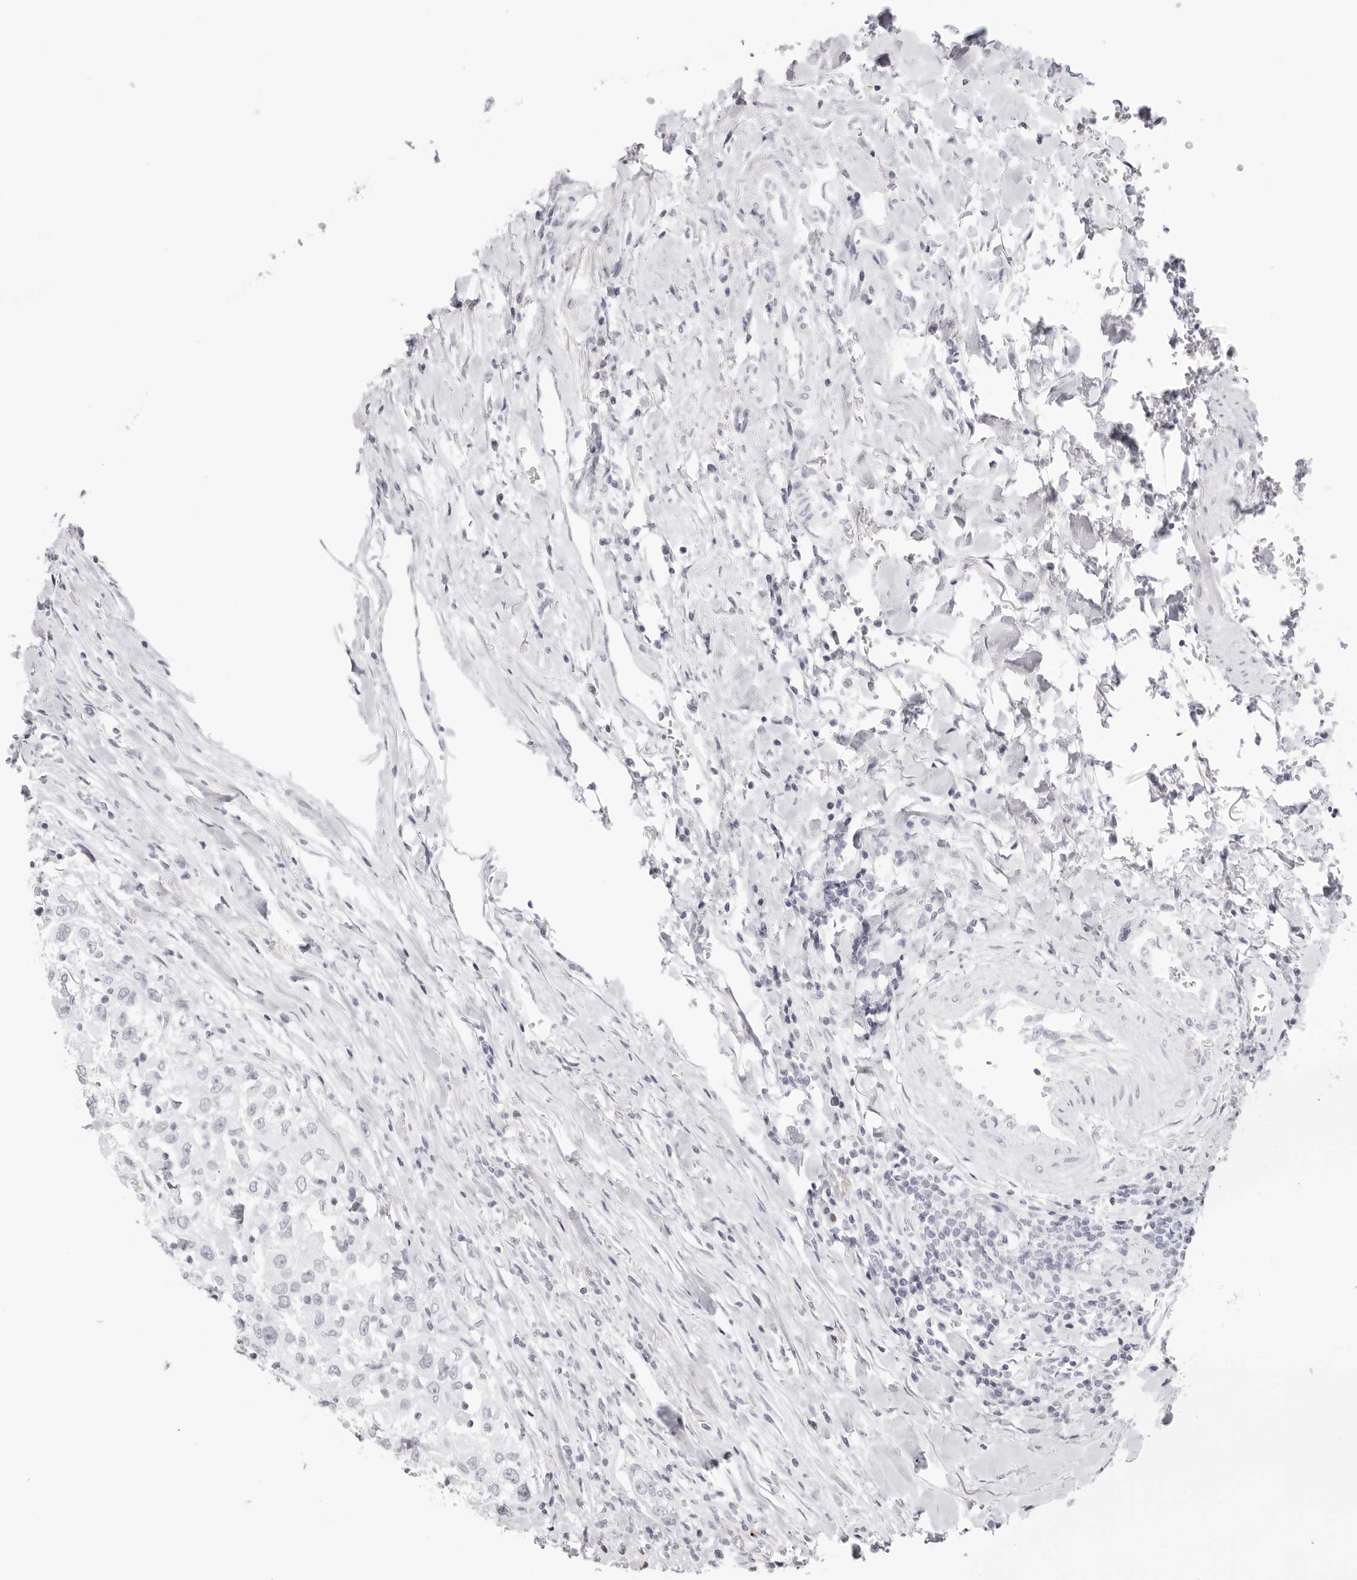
{"staining": {"intensity": "negative", "quantity": "none", "location": "none"}, "tissue": "urothelial cancer", "cell_type": "Tumor cells", "image_type": "cancer", "snomed": [{"axis": "morphology", "description": "Urothelial carcinoma, High grade"}, {"axis": "topography", "description": "Urinary bladder"}], "caption": "Immunohistochemistry (IHC) image of human urothelial cancer stained for a protein (brown), which reveals no expression in tumor cells. Nuclei are stained in blue.", "gene": "CST5", "patient": {"sex": "female", "age": 80}}